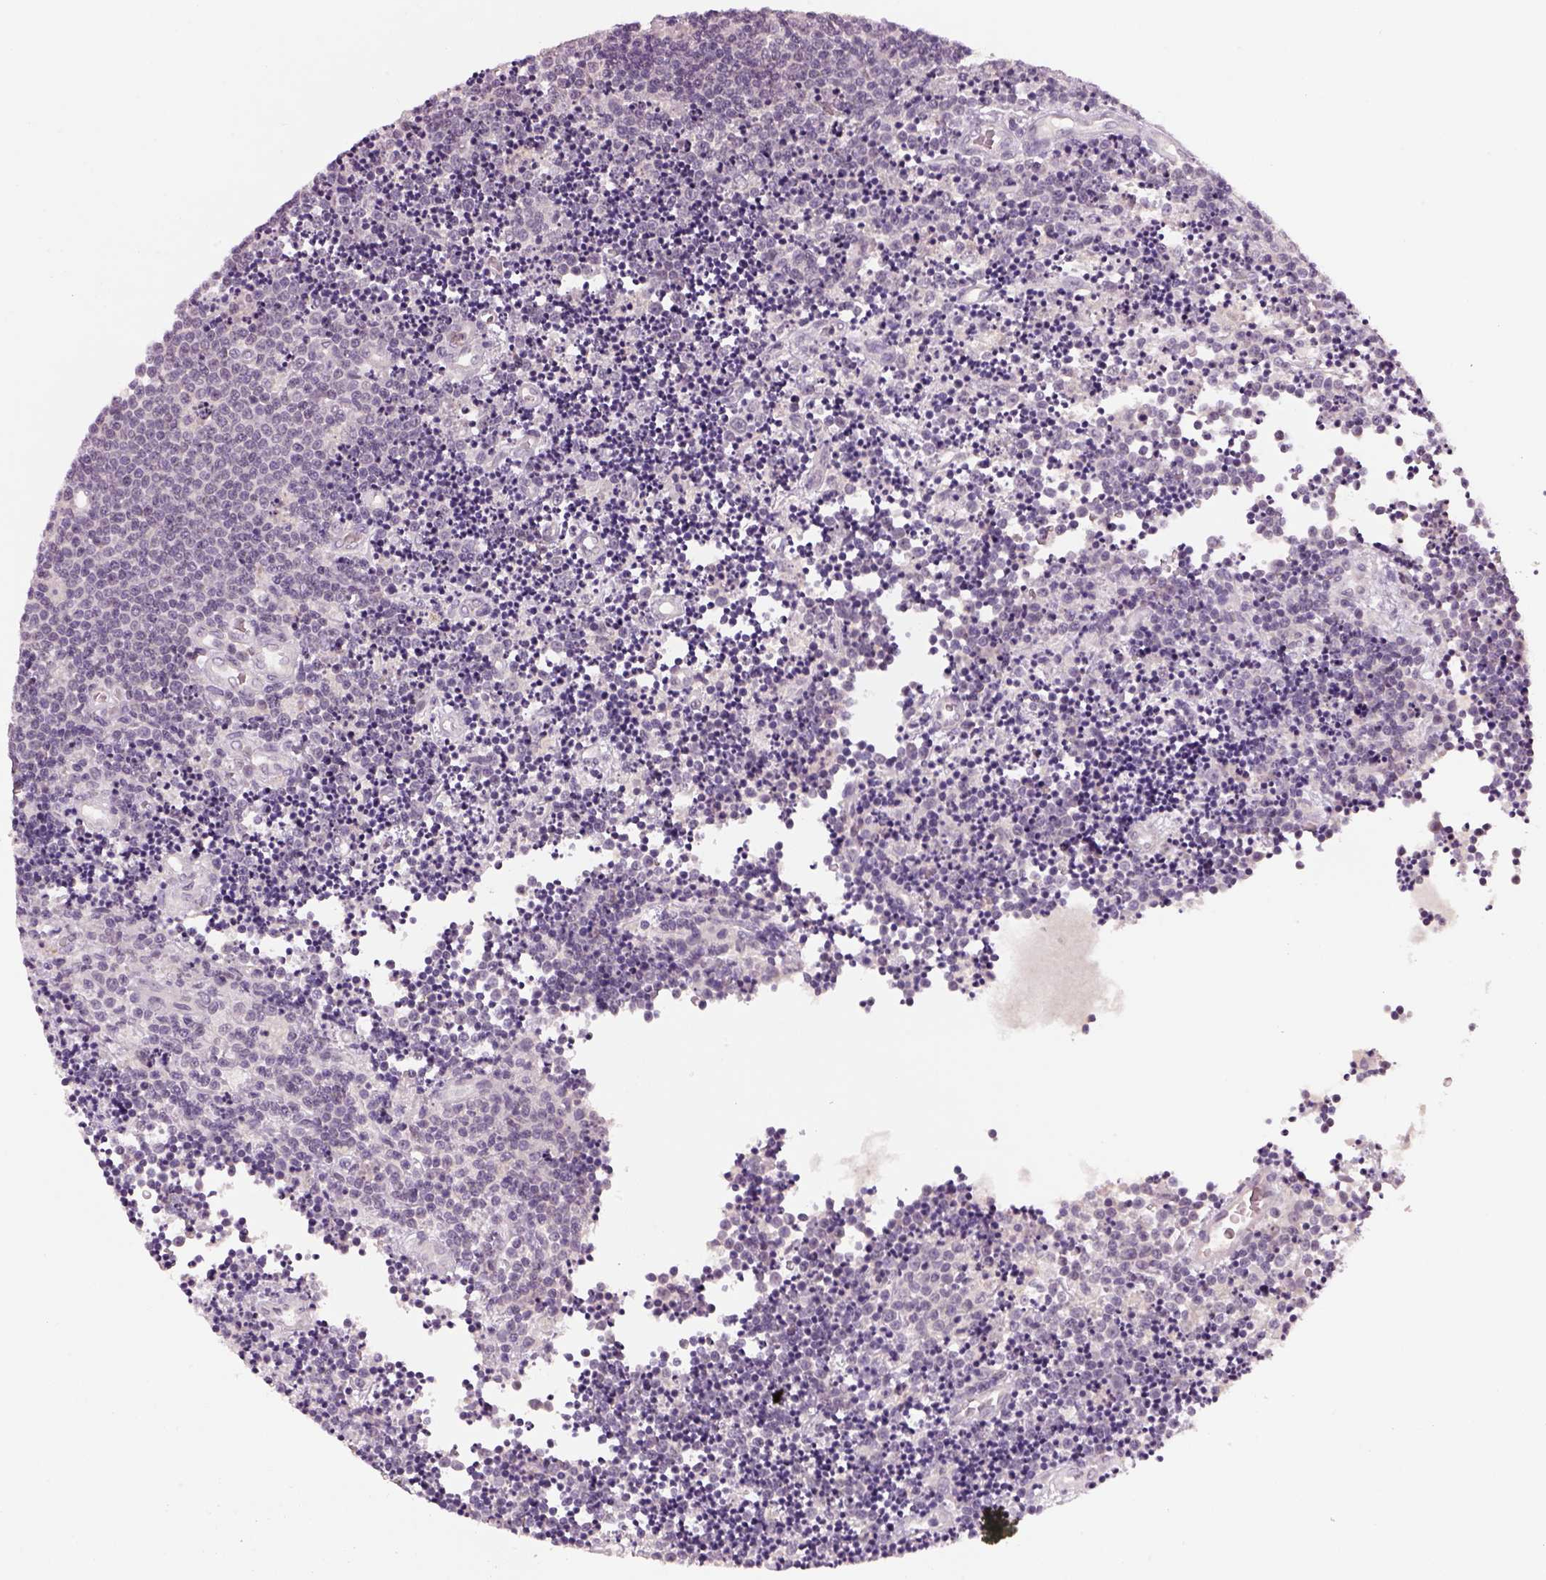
{"staining": {"intensity": "negative", "quantity": "none", "location": "none"}, "tissue": "lymphoma", "cell_type": "Tumor cells", "image_type": "cancer", "snomed": [{"axis": "morphology", "description": "Malignant lymphoma, non-Hodgkin's type, Low grade"}, {"axis": "topography", "description": "Brain"}], "caption": "Image shows no protein expression in tumor cells of lymphoma tissue.", "gene": "GDNF", "patient": {"sex": "female", "age": 66}}